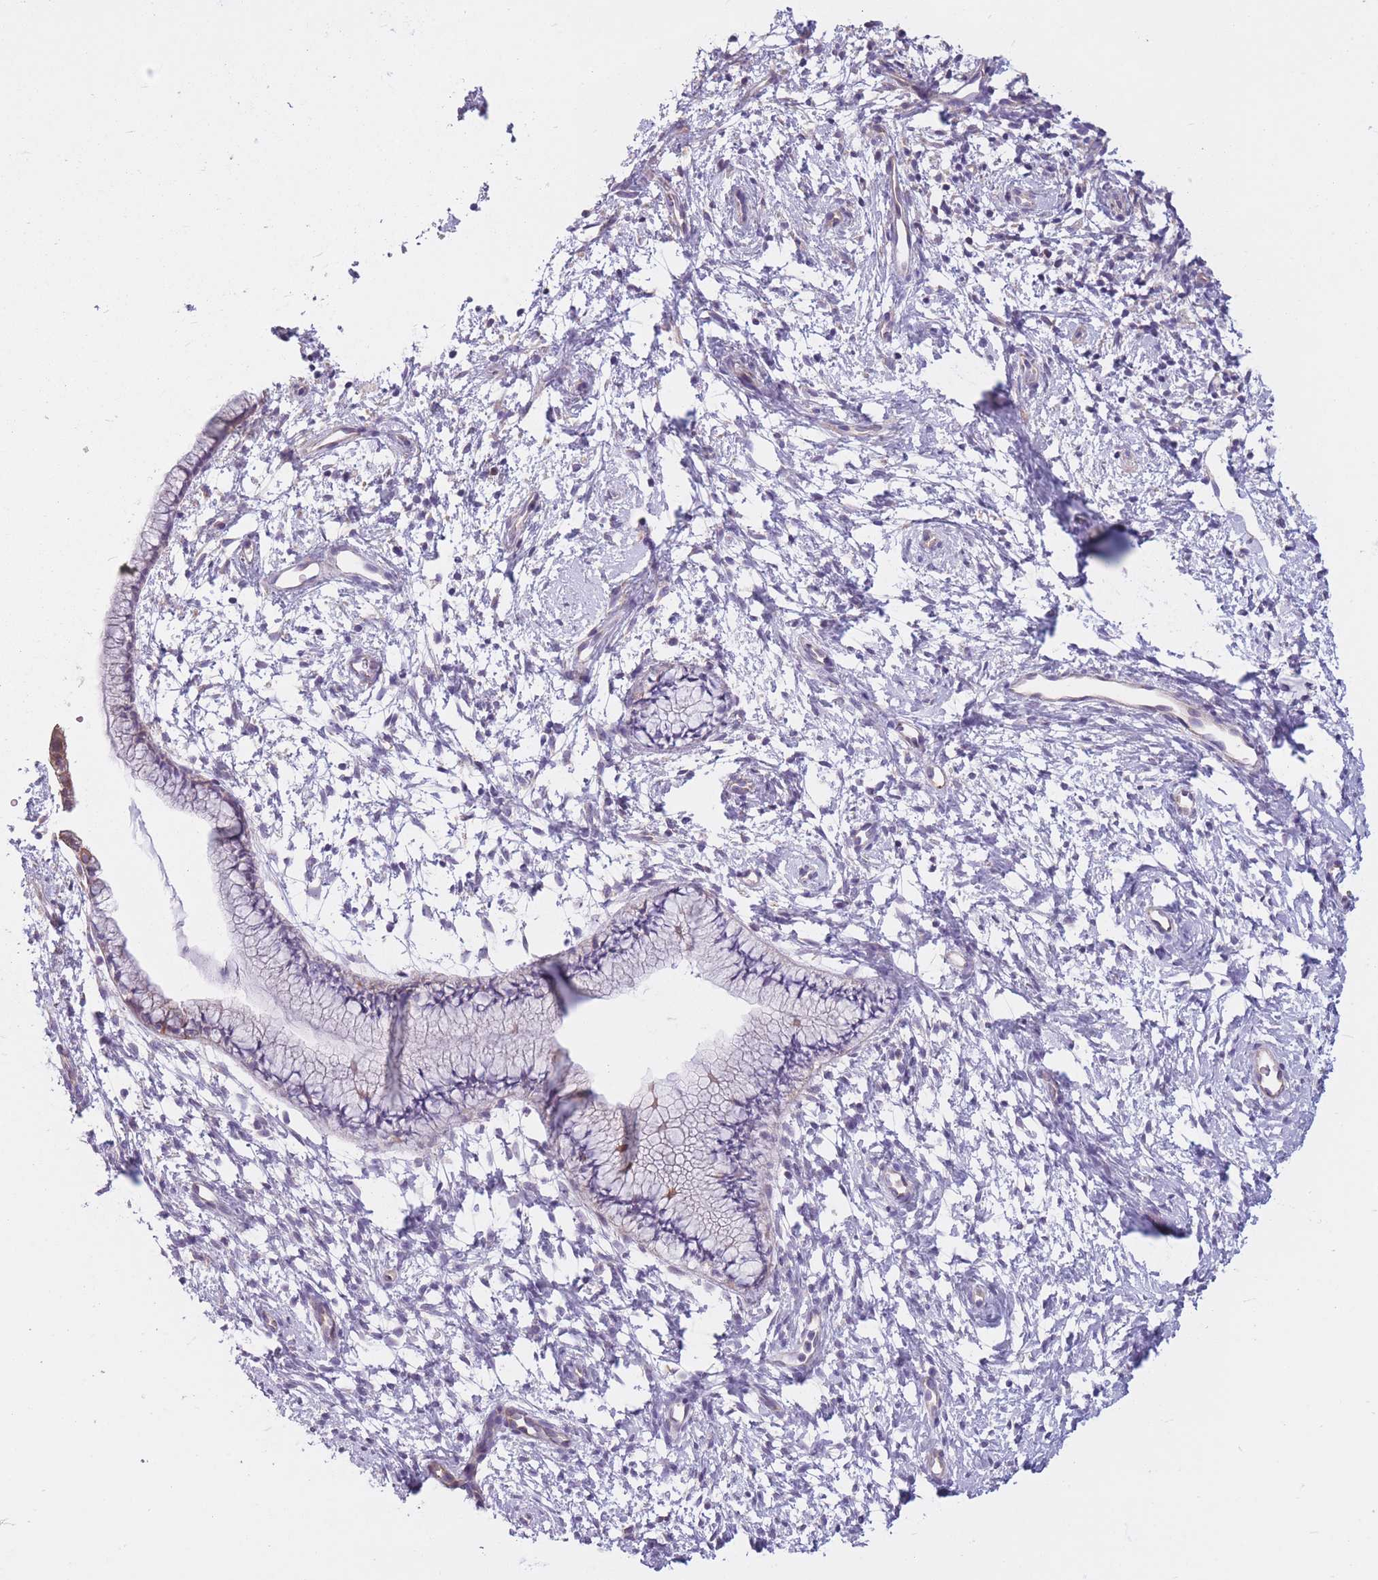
{"staining": {"intensity": "weak", "quantity": "<25%", "location": "cytoplasmic/membranous"}, "tissue": "cervix", "cell_type": "Glandular cells", "image_type": "normal", "snomed": [{"axis": "morphology", "description": "Normal tissue, NOS"}, {"axis": "topography", "description": "Cervix"}], "caption": "High power microscopy micrograph of an IHC histopathology image of unremarkable cervix, revealing no significant positivity in glandular cells. The staining is performed using DAB brown chromogen with nuclei counter-stained in using hematoxylin.", "gene": "SERPINB3", "patient": {"sex": "female", "age": 57}}